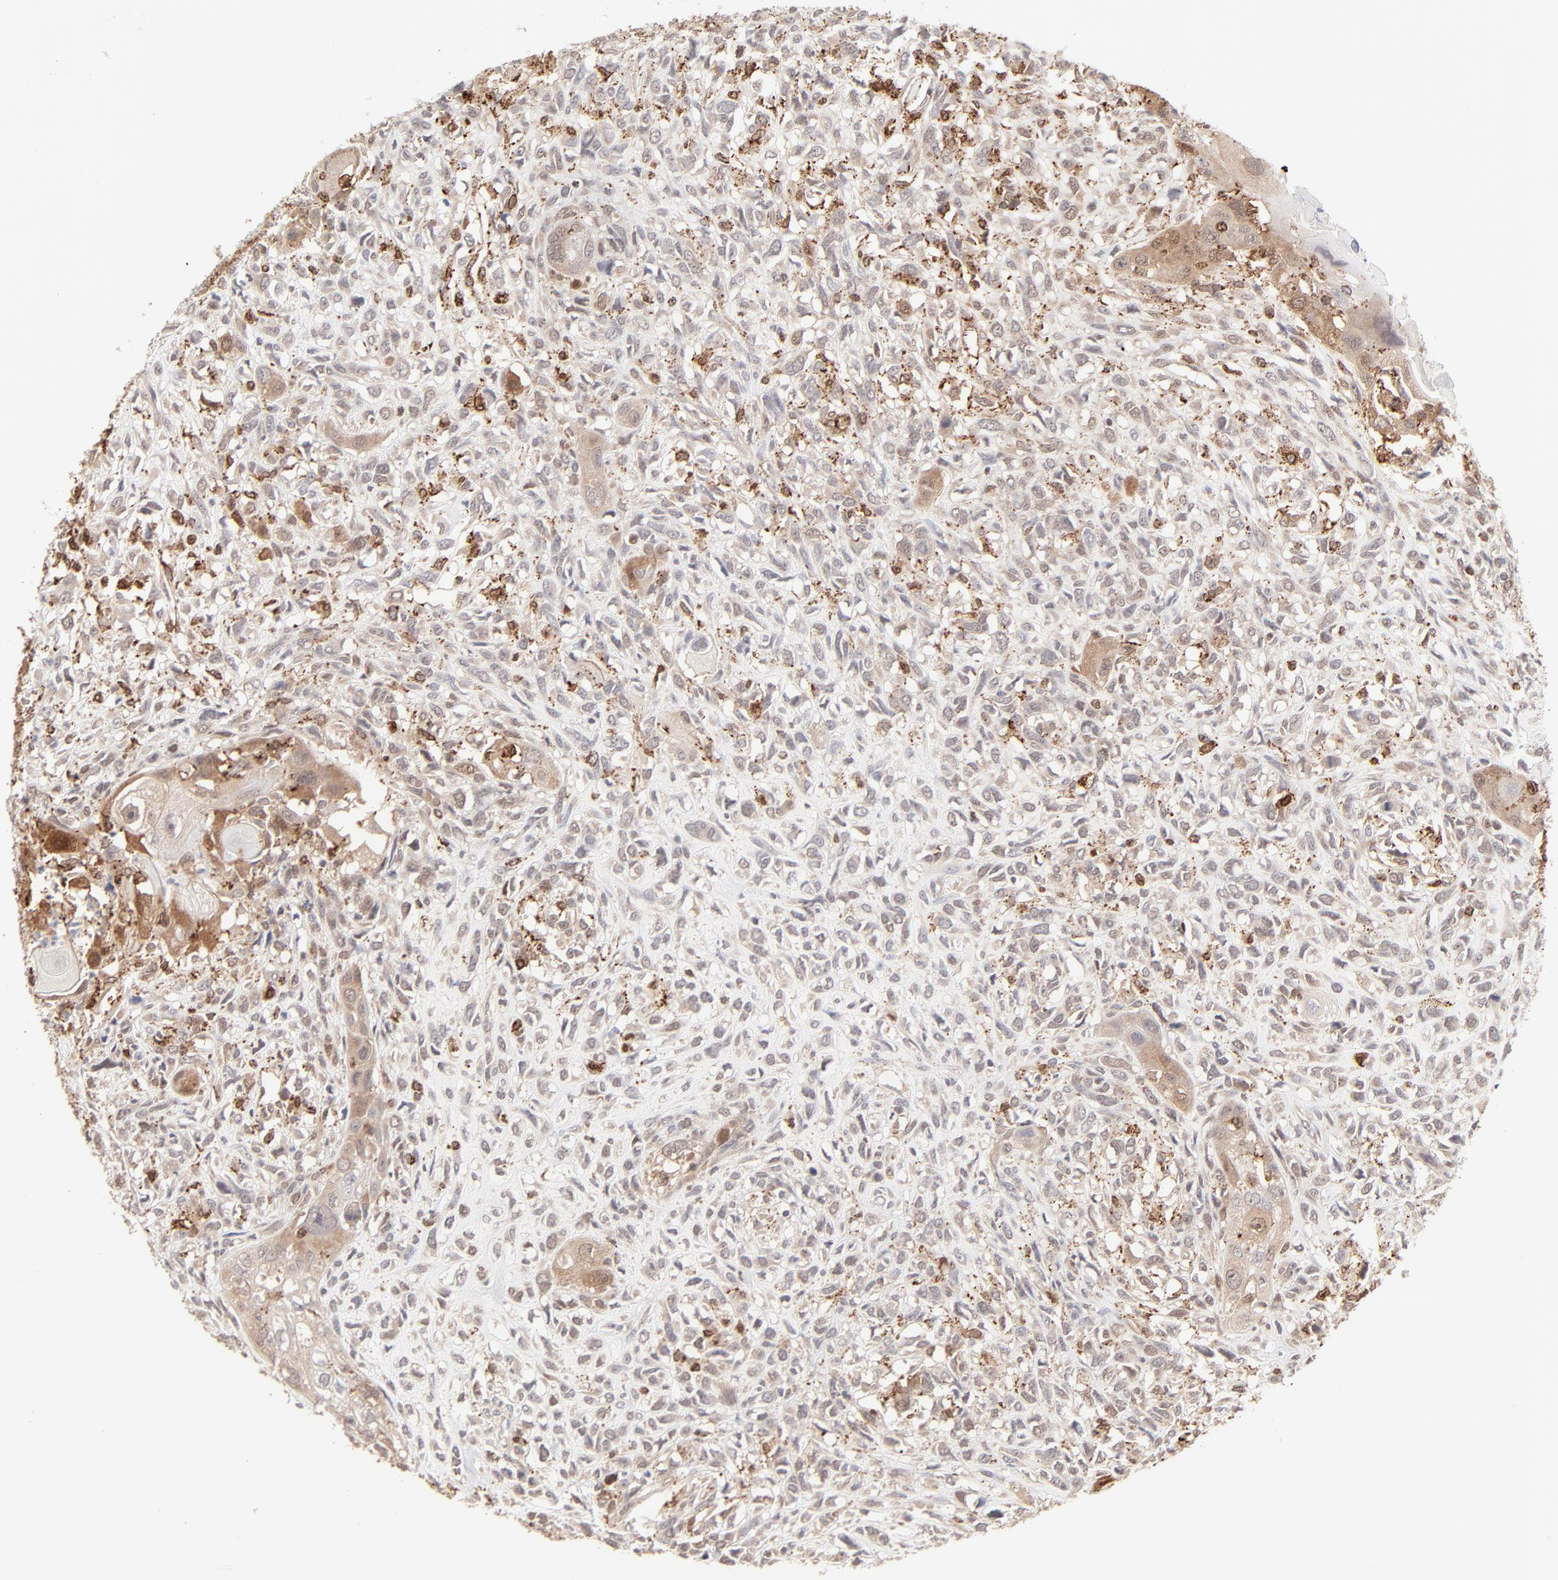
{"staining": {"intensity": "moderate", "quantity": "<25%", "location": "cytoplasmic/membranous"}, "tissue": "head and neck cancer", "cell_type": "Tumor cells", "image_type": "cancer", "snomed": [{"axis": "morphology", "description": "Neoplasm, malignant, NOS"}, {"axis": "topography", "description": "Salivary gland"}, {"axis": "topography", "description": "Head-Neck"}], "caption": "Head and neck cancer (malignant neoplasm) stained with a protein marker exhibits moderate staining in tumor cells.", "gene": "CDK6", "patient": {"sex": "male", "age": 43}}